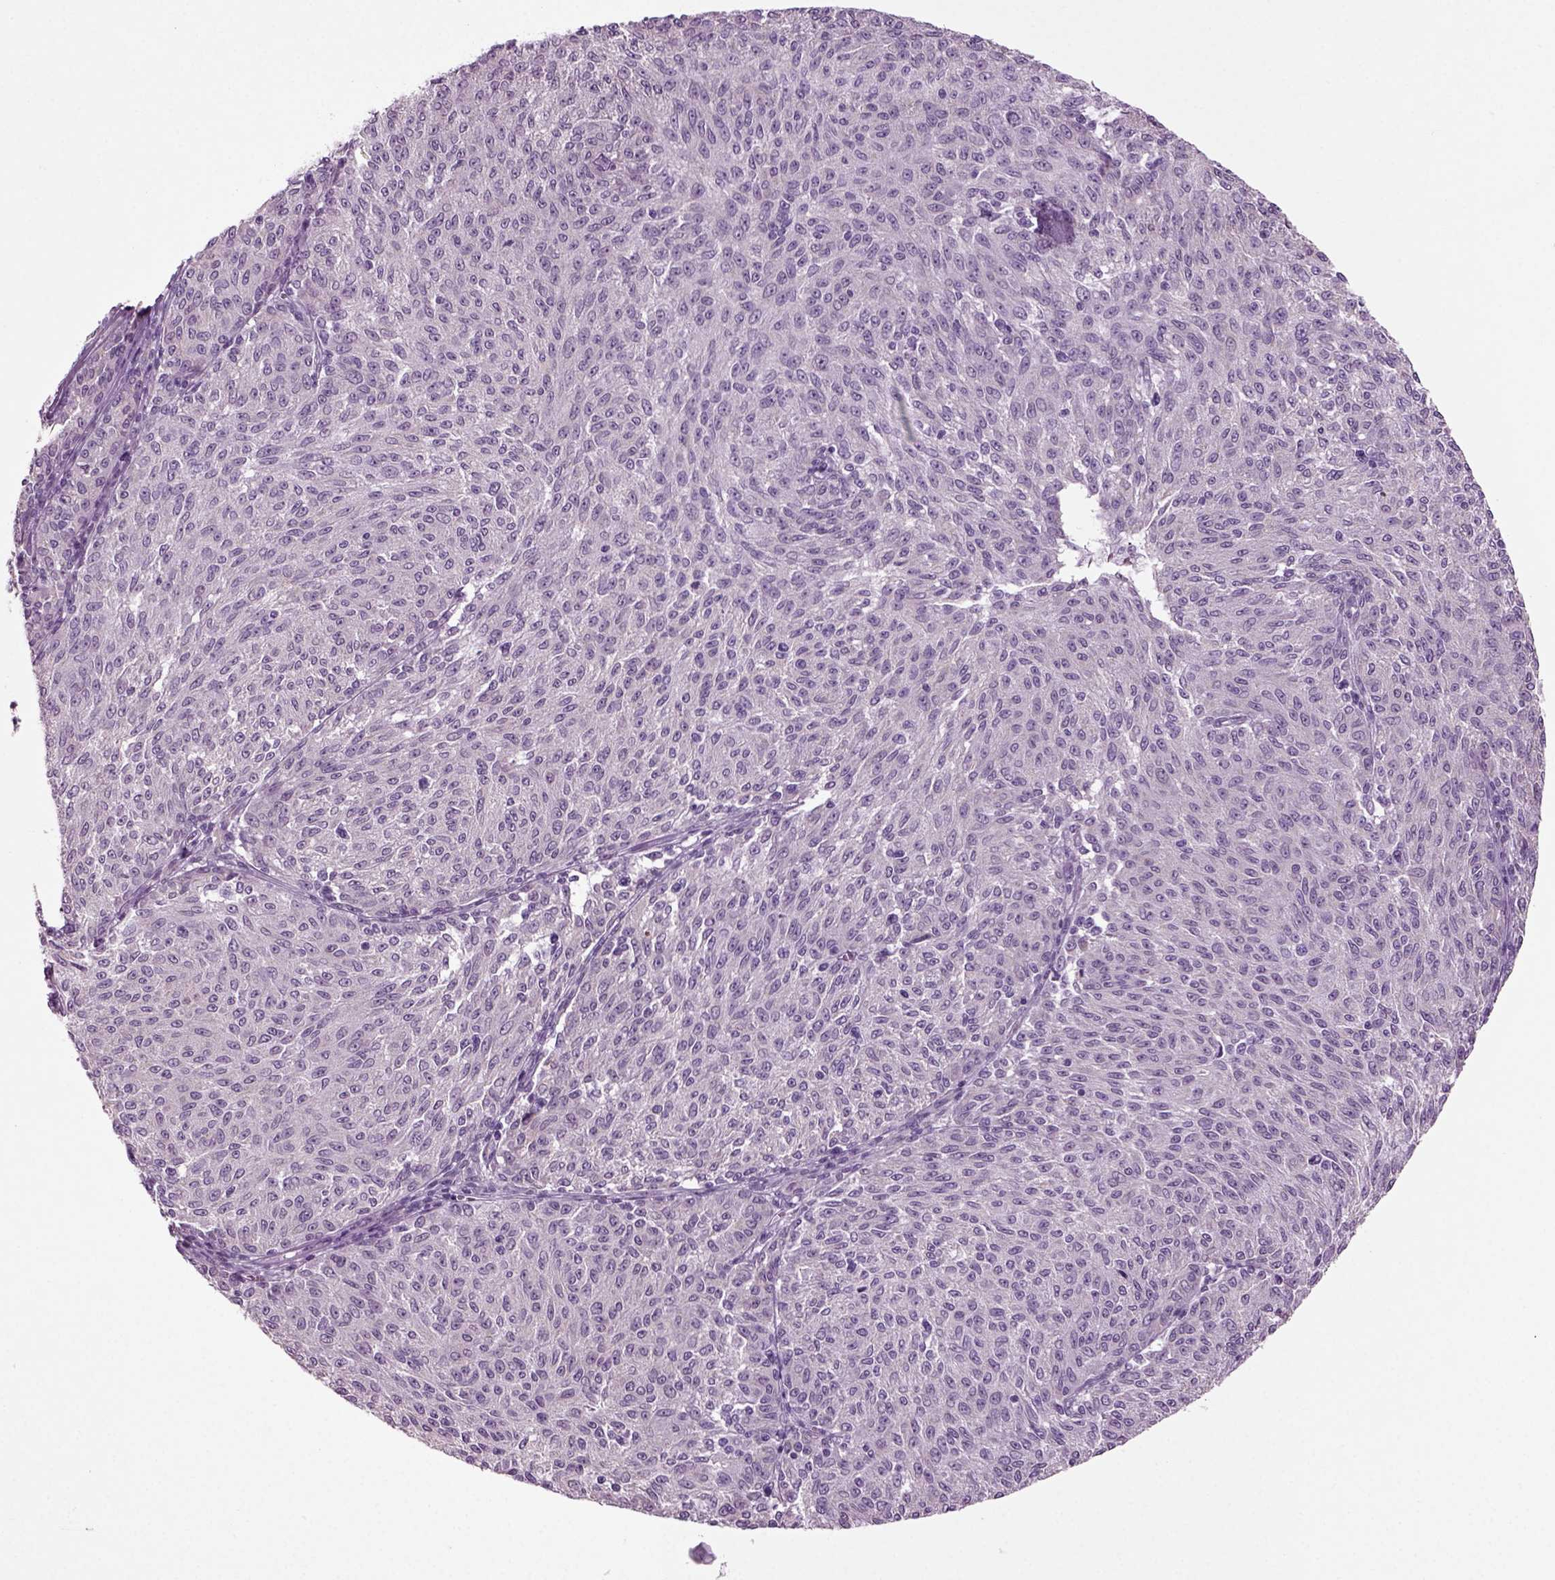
{"staining": {"intensity": "negative", "quantity": "none", "location": "none"}, "tissue": "melanoma", "cell_type": "Tumor cells", "image_type": "cancer", "snomed": [{"axis": "morphology", "description": "Malignant melanoma, NOS"}, {"axis": "topography", "description": "Skin"}], "caption": "An immunohistochemistry (IHC) histopathology image of malignant melanoma is shown. There is no staining in tumor cells of malignant melanoma. The staining is performed using DAB brown chromogen with nuclei counter-stained in using hematoxylin.", "gene": "ZC2HC1C", "patient": {"sex": "female", "age": 72}}